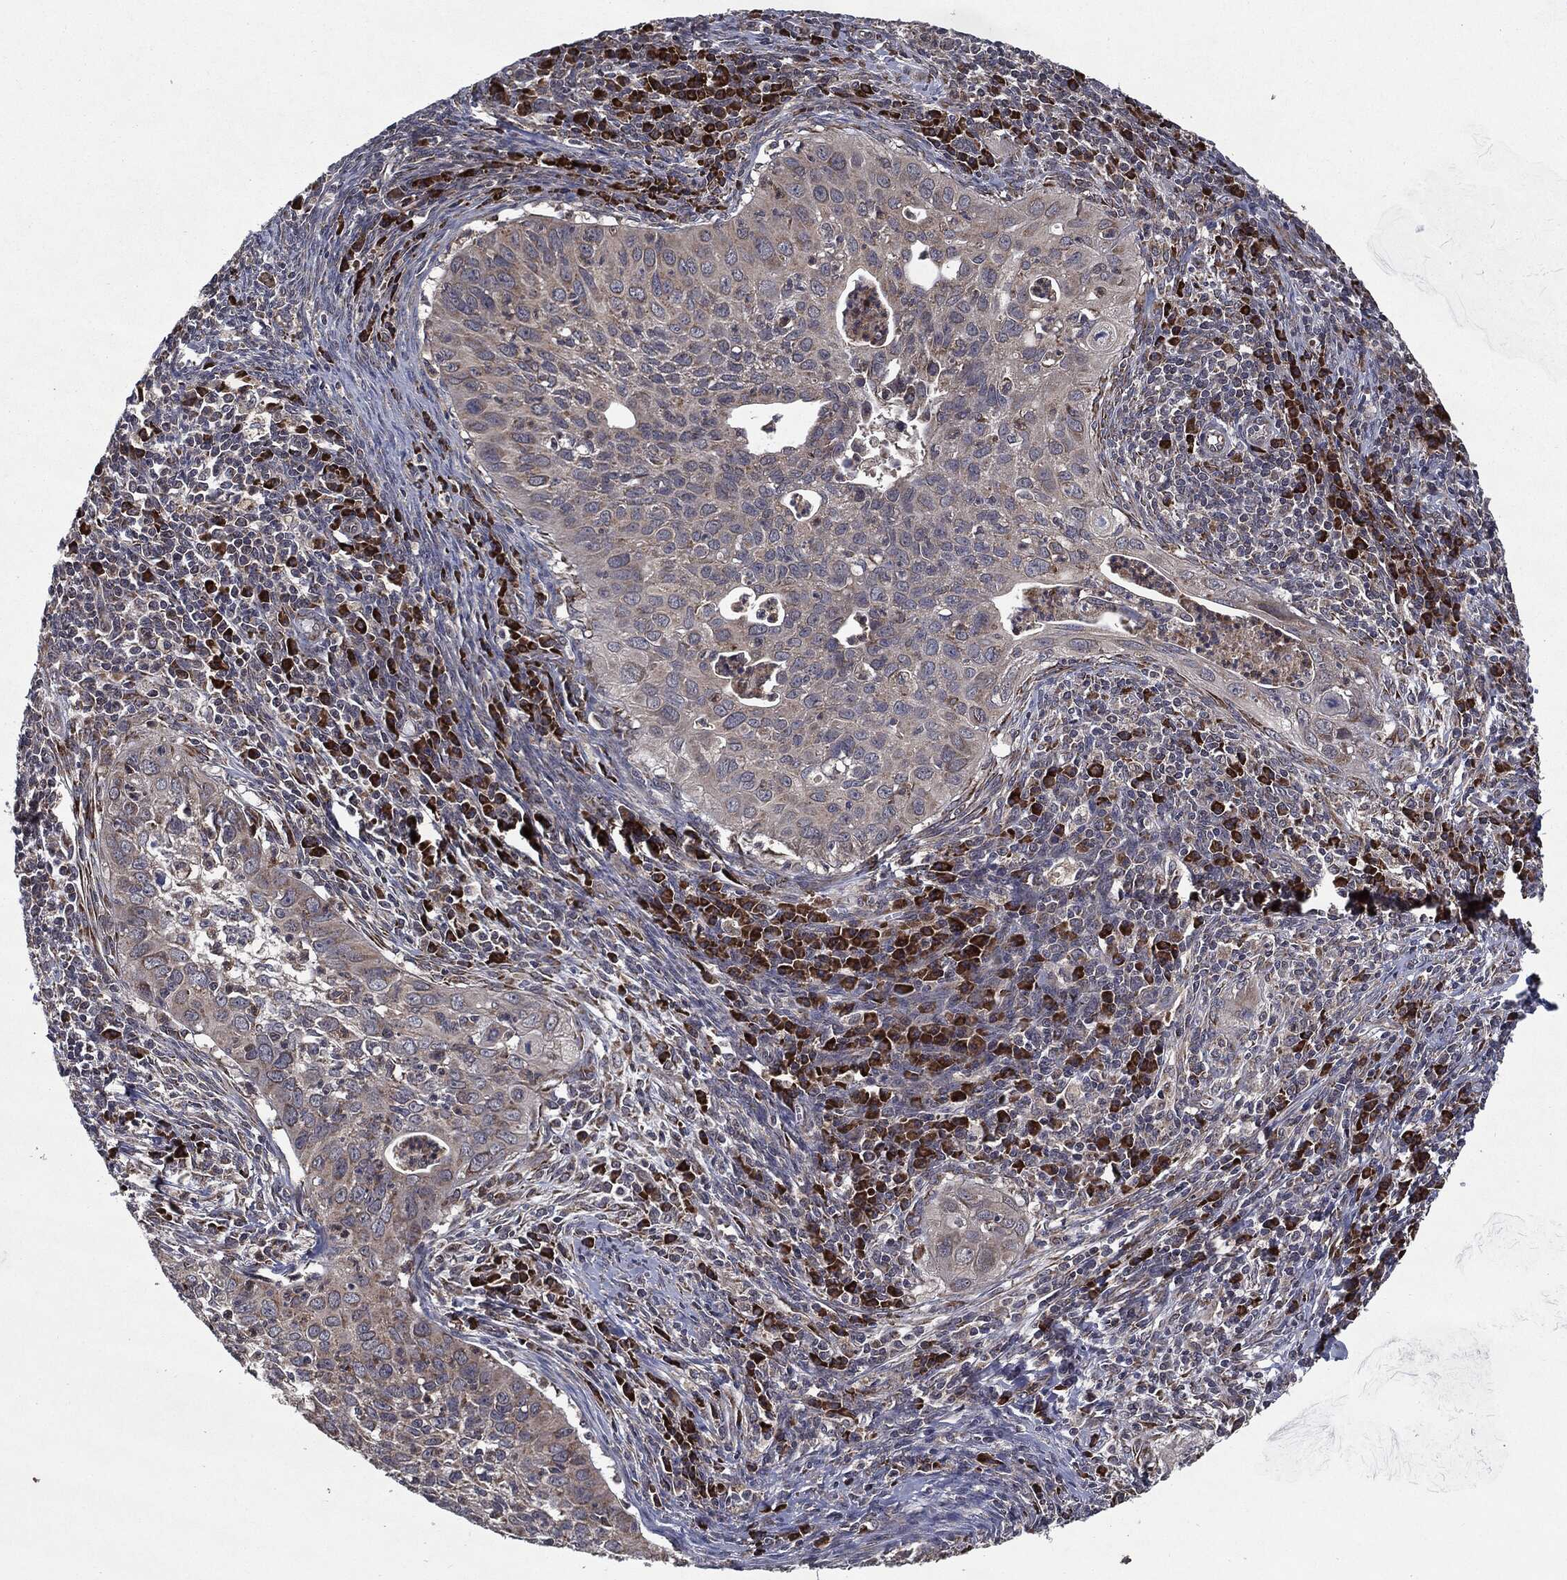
{"staining": {"intensity": "weak", "quantity": "25%-75%", "location": "cytoplasmic/membranous"}, "tissue": "cervical cancer", "cell_type": "Tumor cells", "image_type": "cancer", "snomed": [{"axis": "morphology", "description": "Squamous cell carcinoma, NOS"}, {"axis": "topography", "description": "Cervix"}], "caption": "Immunohistochemistry (DAB (3,3'-diaminobenzidine)) staining of human cervical squamous cell carcinoma displays weak cytoplasmic/membranous protein positivity in about 25%-75% of tumor cells.", "gene": "HDAC5", "patient": {"sex": "female", "age": 26}}